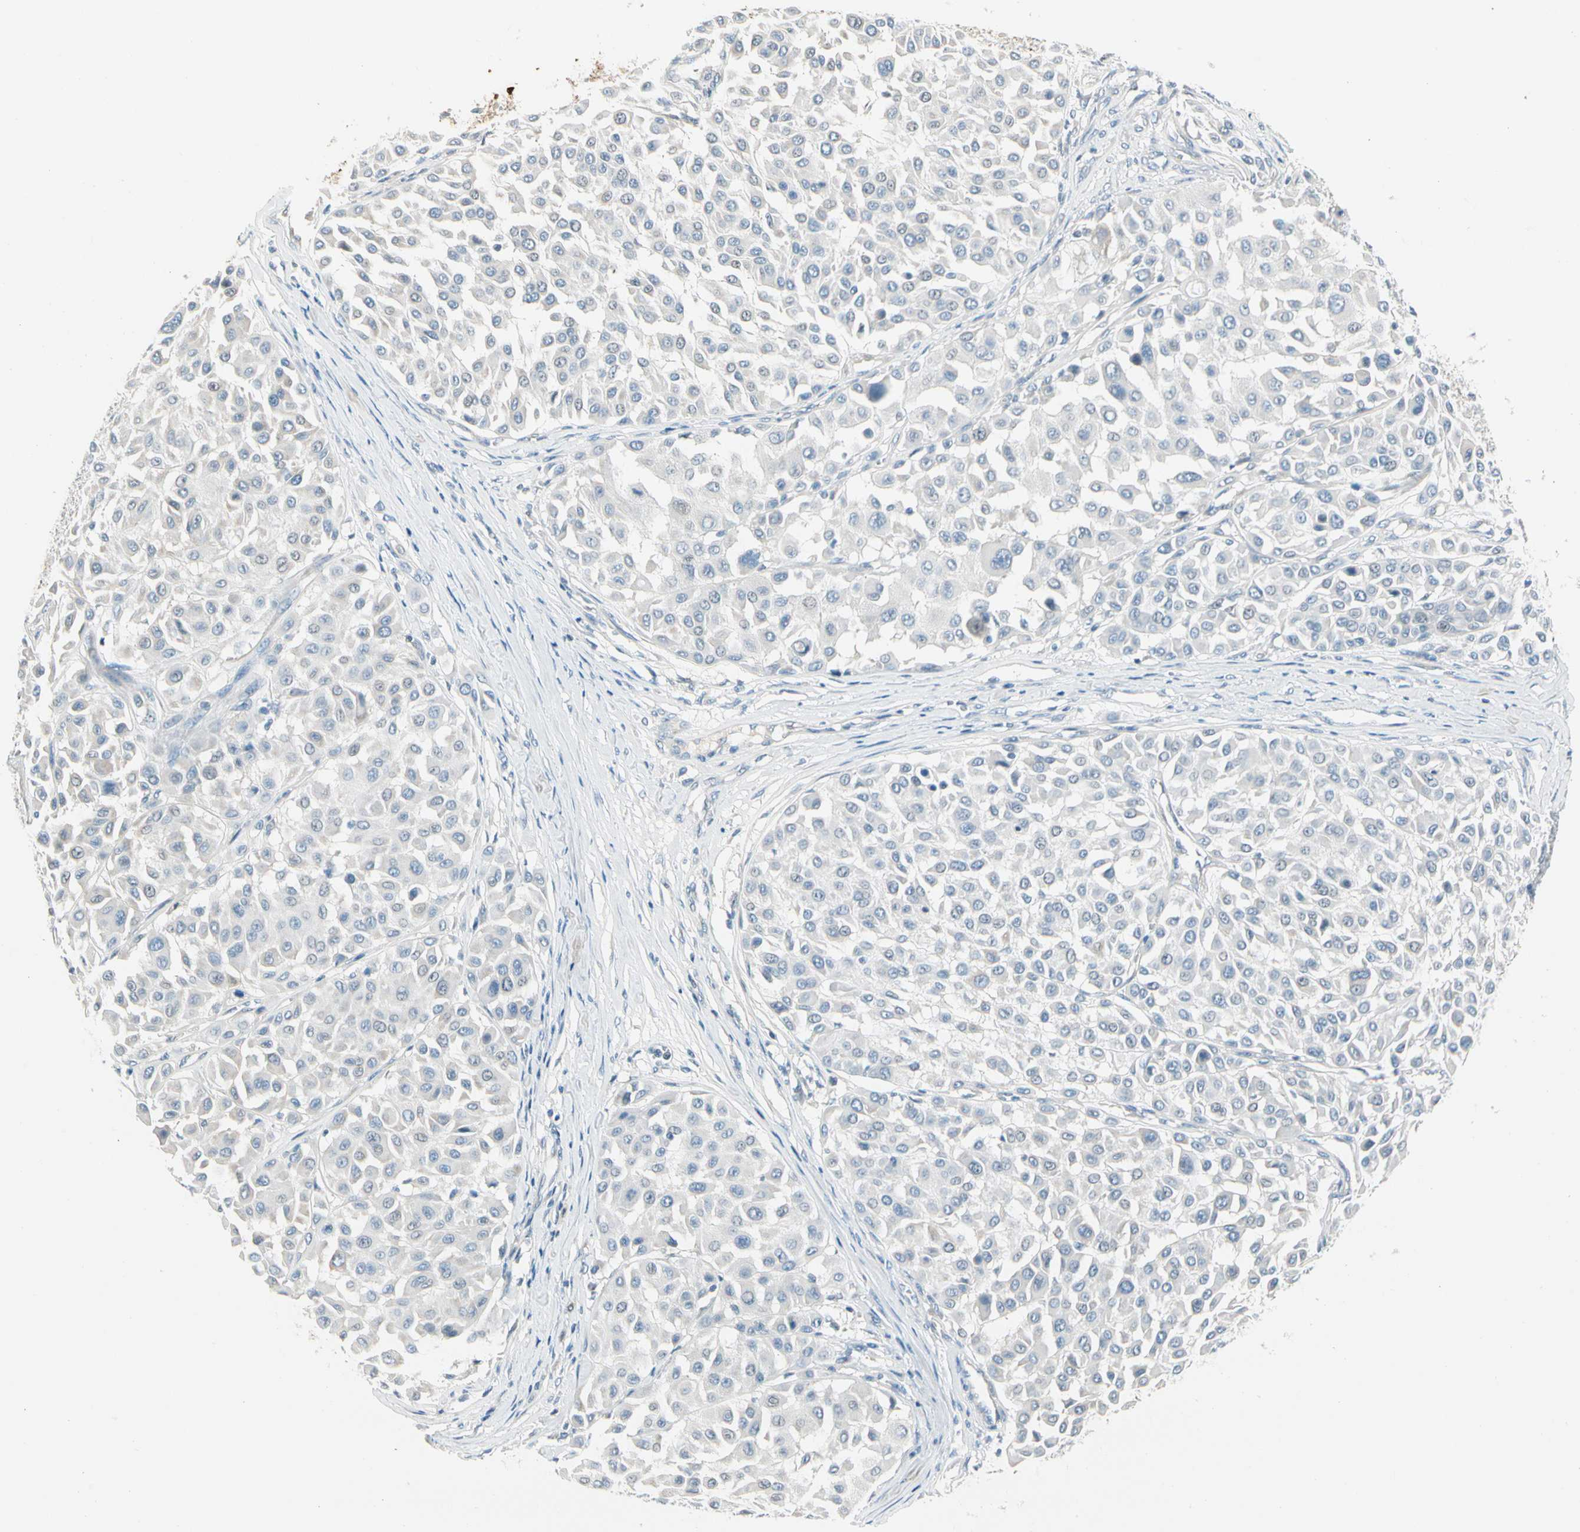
{"staining": {"intensity": "negative", "quantity": "none", "location": "none"}, "tissue": "melanoma", "cell_type": "Tumor cells", "image_type": "cancer", "snomed": [{"axis": "morphology", "description": "Malignant melanoma, Metastatic site"}, {"axis": "topography", "description": "Soft tissue"}], "caption": "The image reveals no staining of tumor cells in melanoma. Nuclei are stained in blue.", "gene": "STK40", "patient": {"sex": "male", "age": 41}}